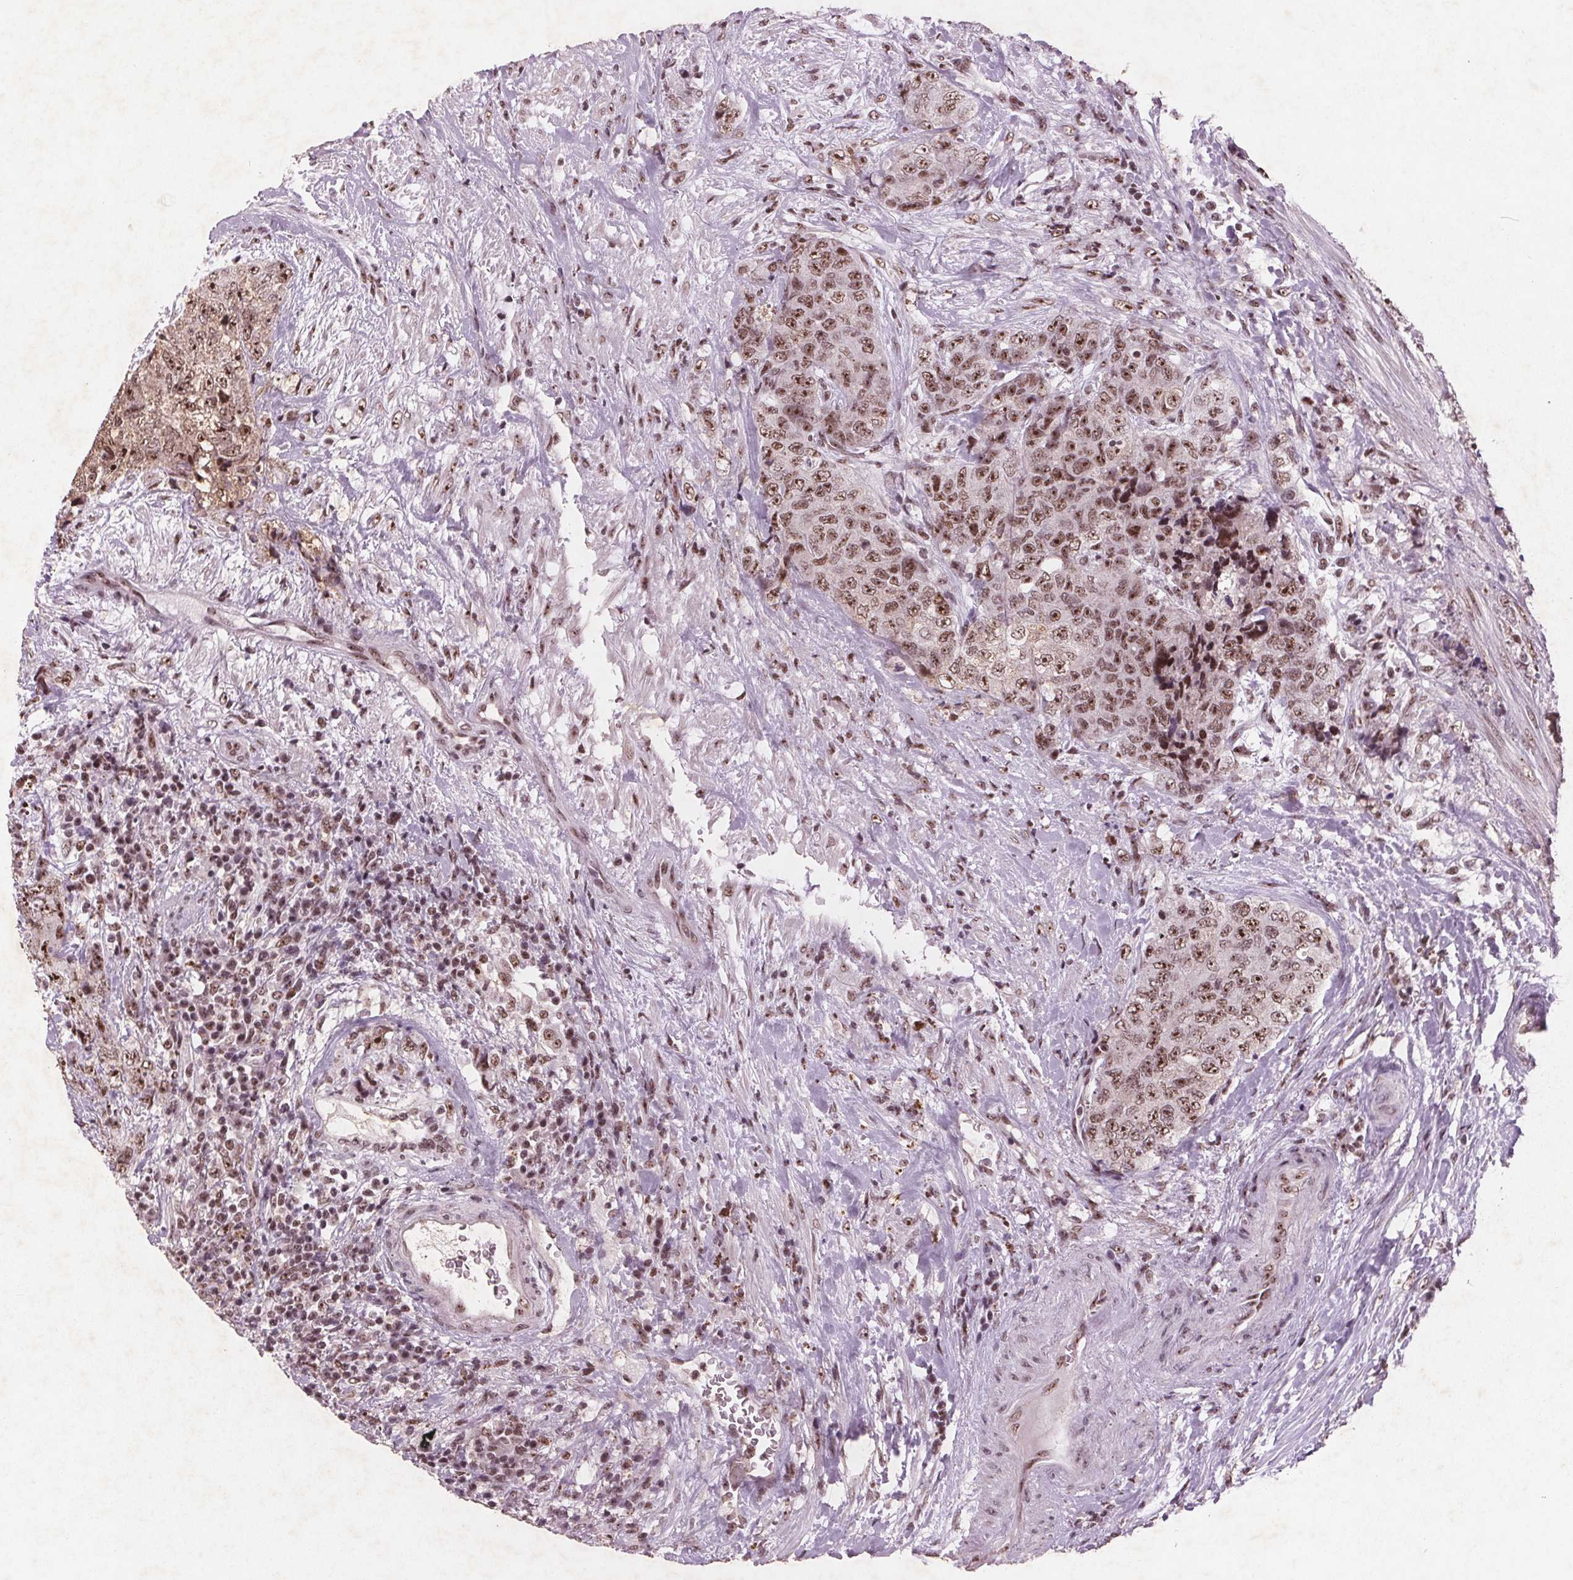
{"staining": {"intensity": "moderate", "quantity": ">75%", "location": "nuclear"}, "tissue": "urothelial cancer", "cell_type": "Tumor cells", "image_type": "cancer", "snomed": [{"axis": "morphology", "description": "Urothelial carcinoma, High grade"}, {"axis": "topography", "description": "Urinary bladder"}], "caption": "Protein expression analysis of human high-grade urothelial carcinoma reveals moderate nuclear expression in approximately >75% of tumor cells.", "gene": "RPS6KA2", "patient": {"sex": "female", "age": 78}}